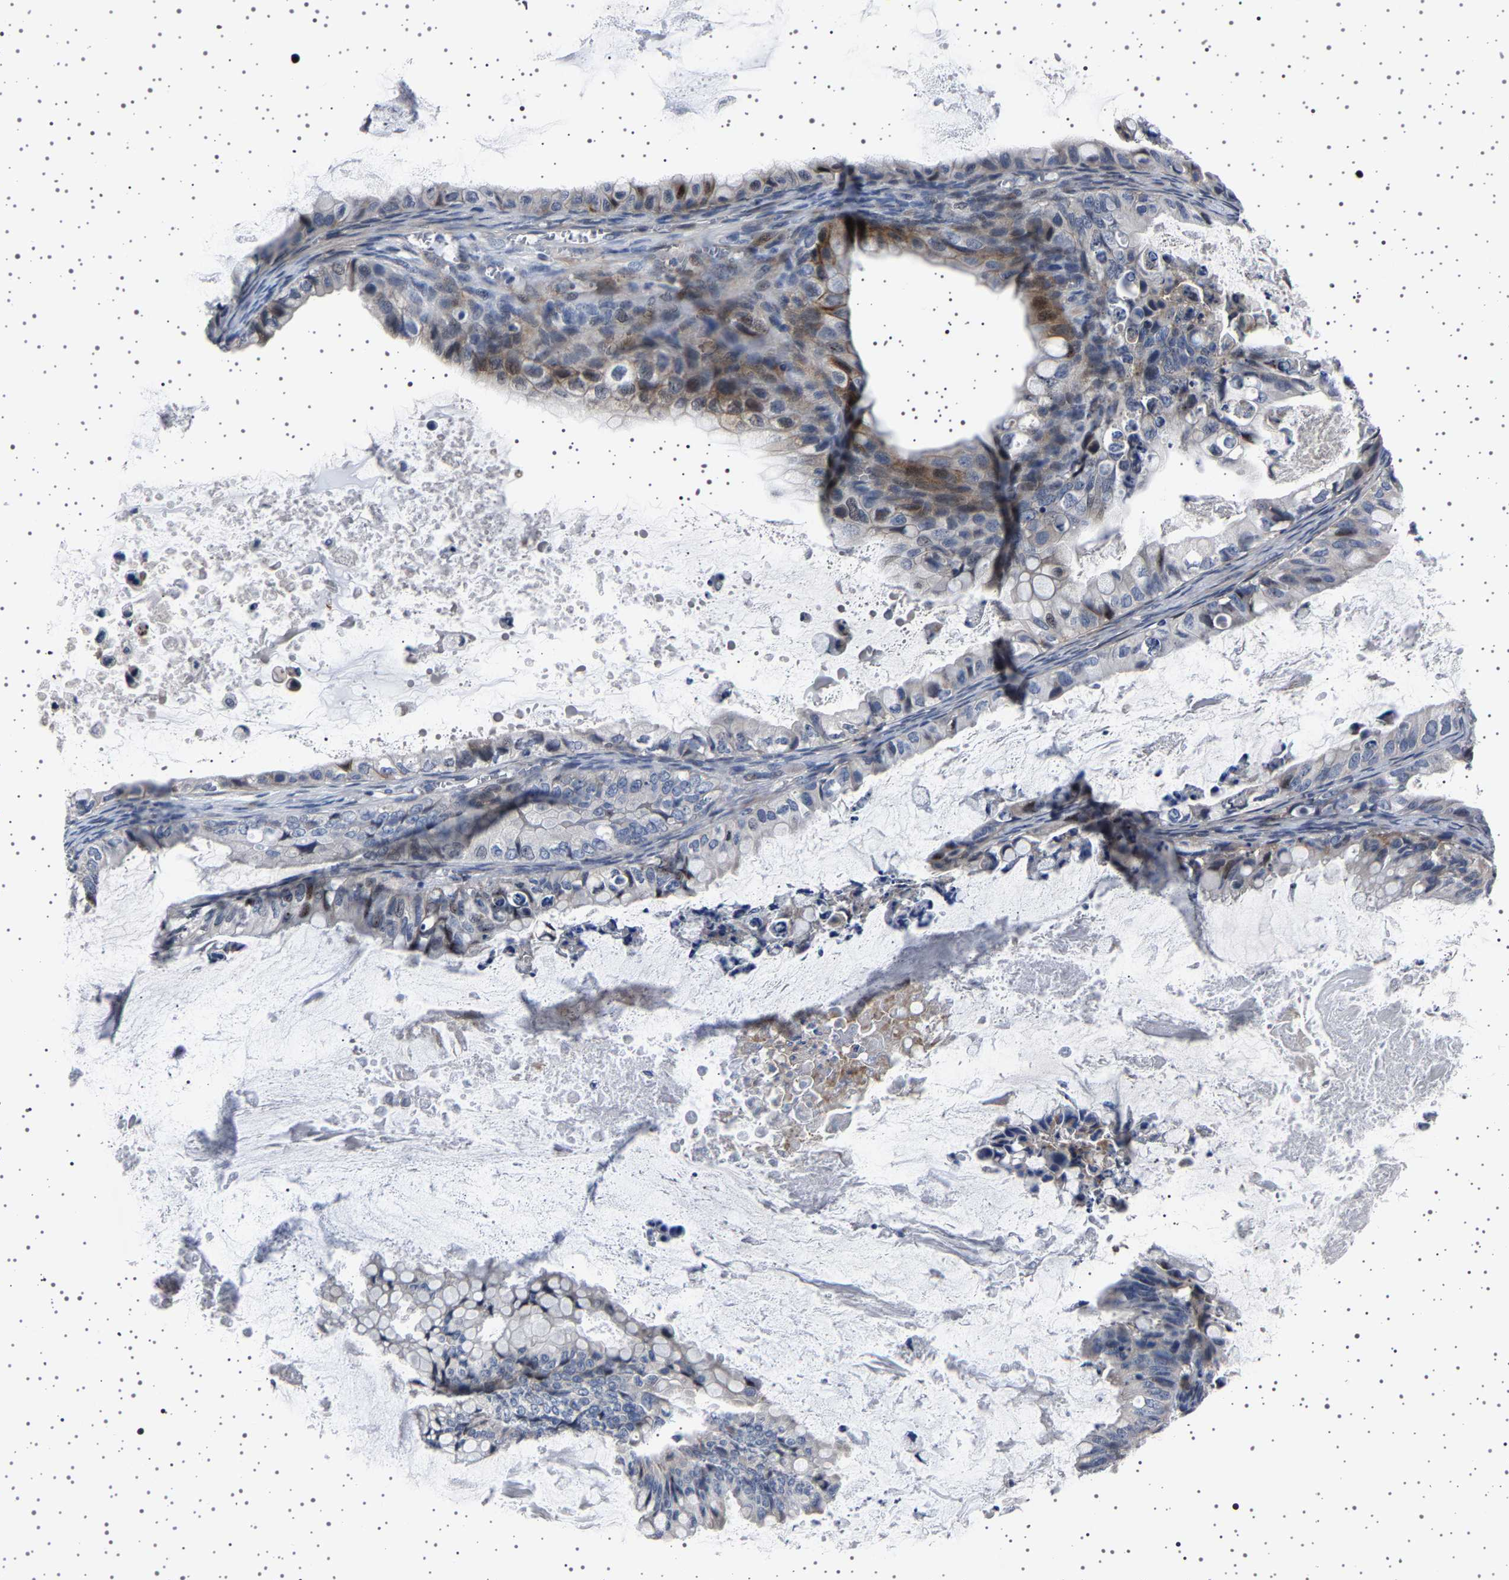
{"staining": {"intensity": "negative", "quantity": "none", "location": "none"}, "tissue": "ovarian cancer", "cell_type": "Tumor cells", "image_type": "cancer", "snomed": [{"axis": "morphology", "description": "Cystadenocarcinoma, mucinous, NOS"}, {"axis": "topography", "description": "Ovary"}], "caption": "Tumor cells show no significant staining in mucinous cystadenocarcinoma (ovarian).", "gene": "PAK5", "patient": {"sex": "female", "age": 80}}